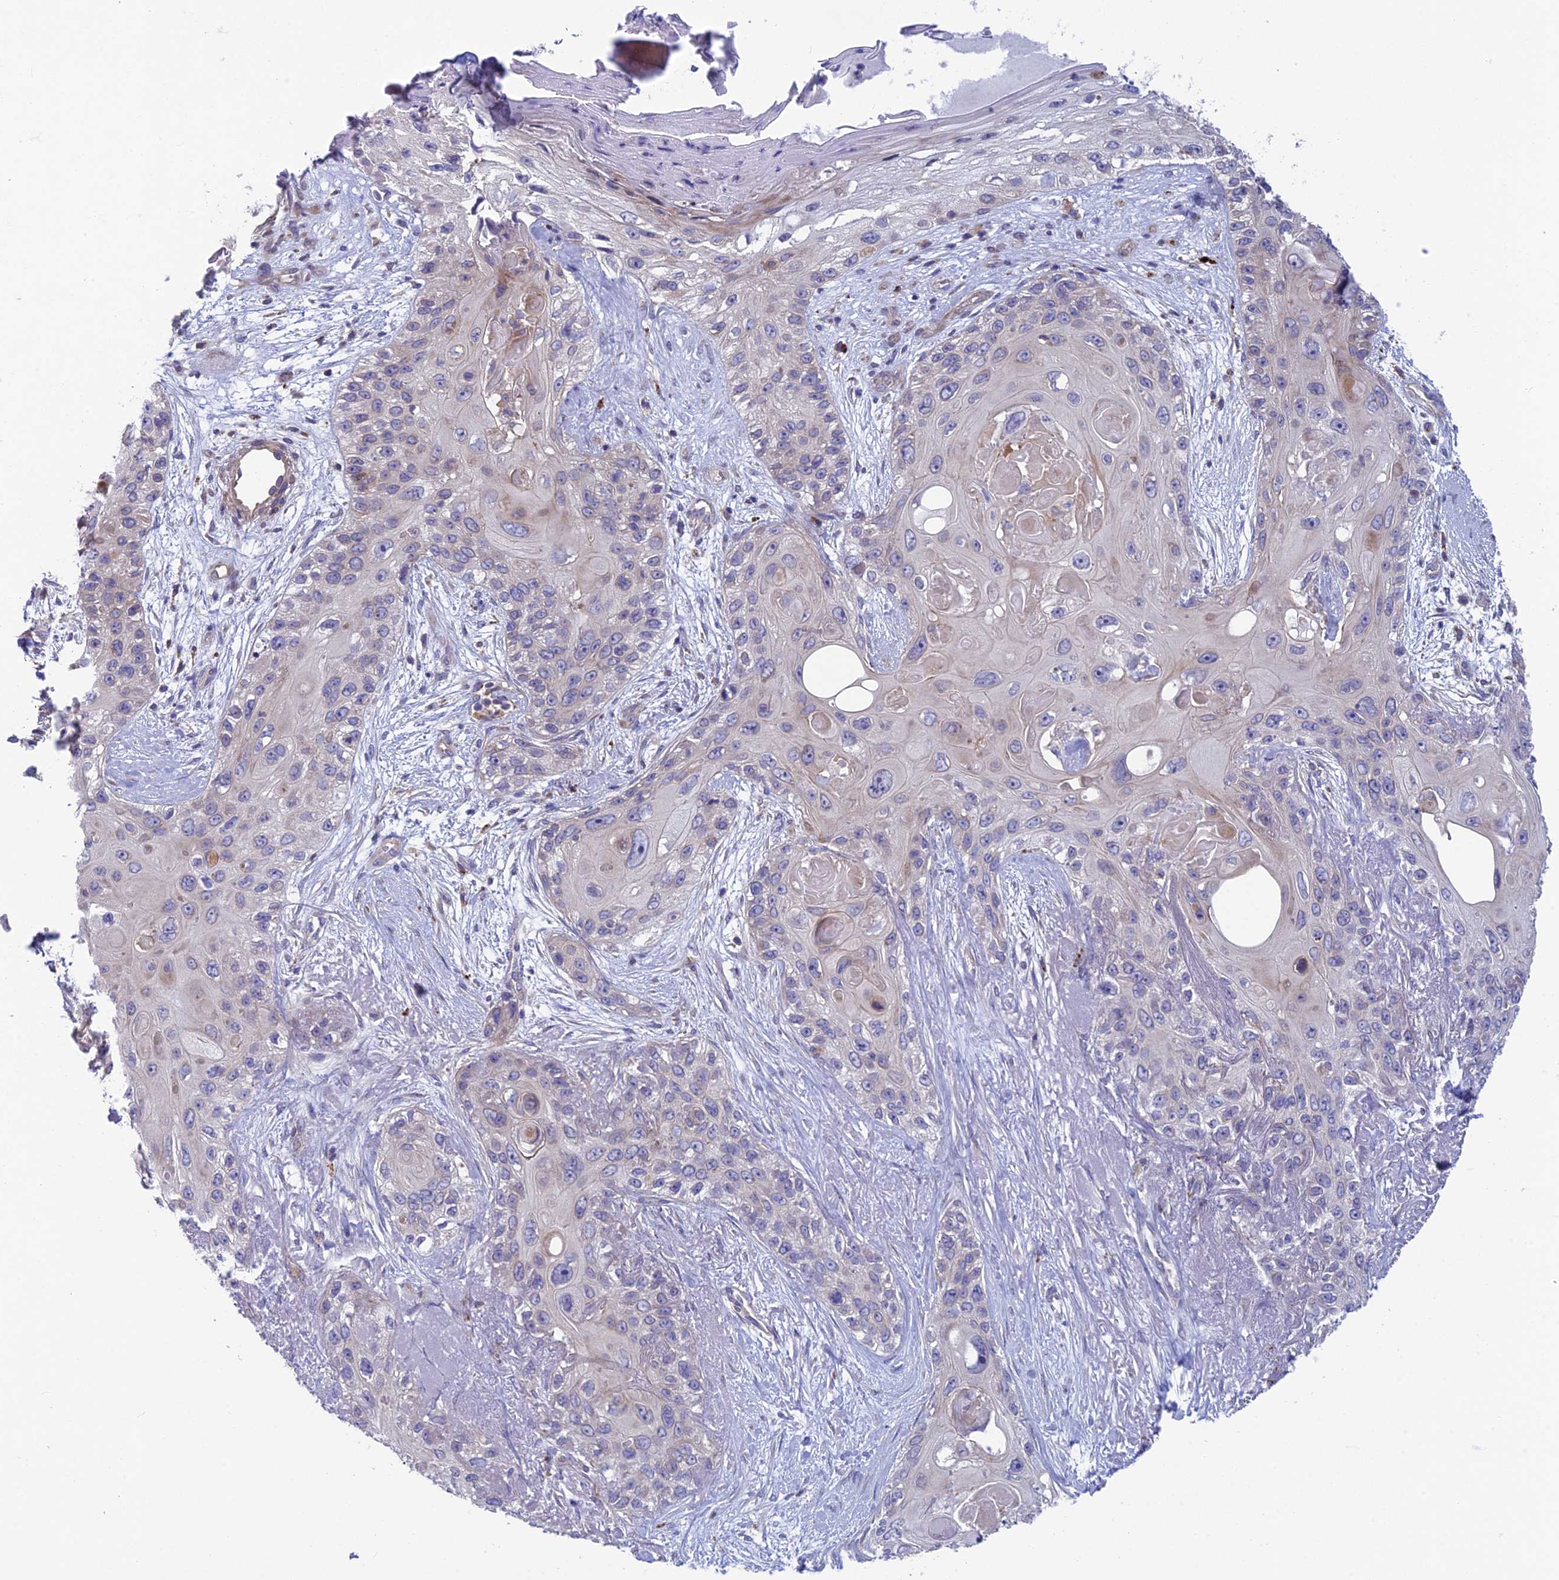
{"staining": {"intensity": "negative", "quantity": "none", "location": "none"}, "tissue": "skin cancer", "cell_type": "Tumor cells", "image_type": "cancer", "snomed": [{"axis": "morphology", "description": "Normal tissue, NOS"}, {"axis": "morphology", "description": "Squamous cell carcinoma, NOS"}, {"axis": "topography", "description": "Skin"}], "caption": "An IHC micrograph of squamous cell carcinoma (skin) is shown. There is no staining in tumor cells of squamous cell carcinoma (skin). (Stains: DAB (3,3'-diaminobenzidine) immunohistochemistry with hematoxylin counter stain, Microscopy: brightfield microscopy at high magnification).", "gene": "BLTP2", "patient": {"sex": "male", "age": 72}}